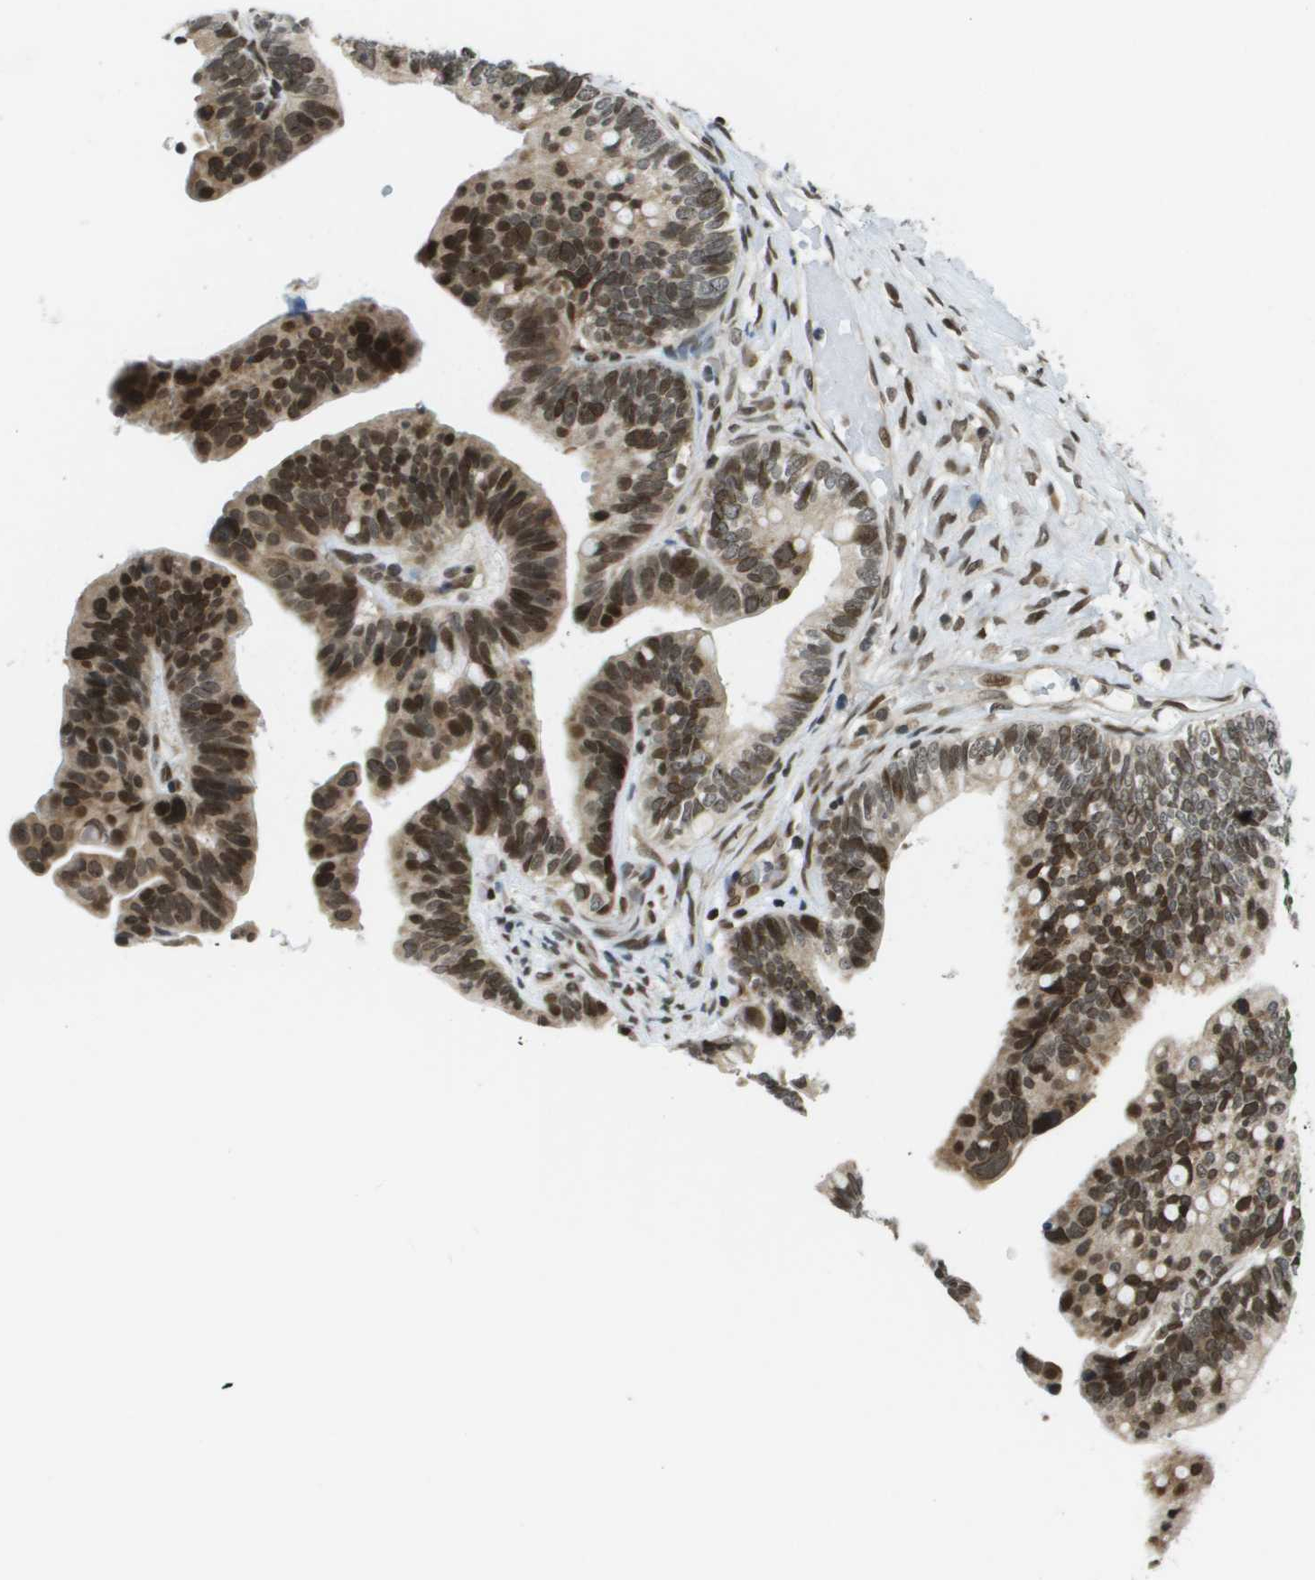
{"staining": {"intensity": "strong", "quantity": ">75%", "location": "nuclear"}, "tissue": "ovarian cancer", "cell_type": "Tumor cells", "image_type": "cancer", "snomed": [{"axis": "morphology", "description": "Cystadenocarcinoma, serous, NOS"}, {"axis": "topography", "description": "Ovary"}], "caption": "High-magnification brightfield microscopy of serous cystadenocarcinoma (ovarian) stained with DAB (3,3'-diaminobenzidine) (brown) and counterstained with hematoxylin (blue). tumor cells exhibit strong nuclear staining is appreciated in approximately>75% of cells.", "gene": "RECQL4", "patient": {"sex": "female", "age": 56}}